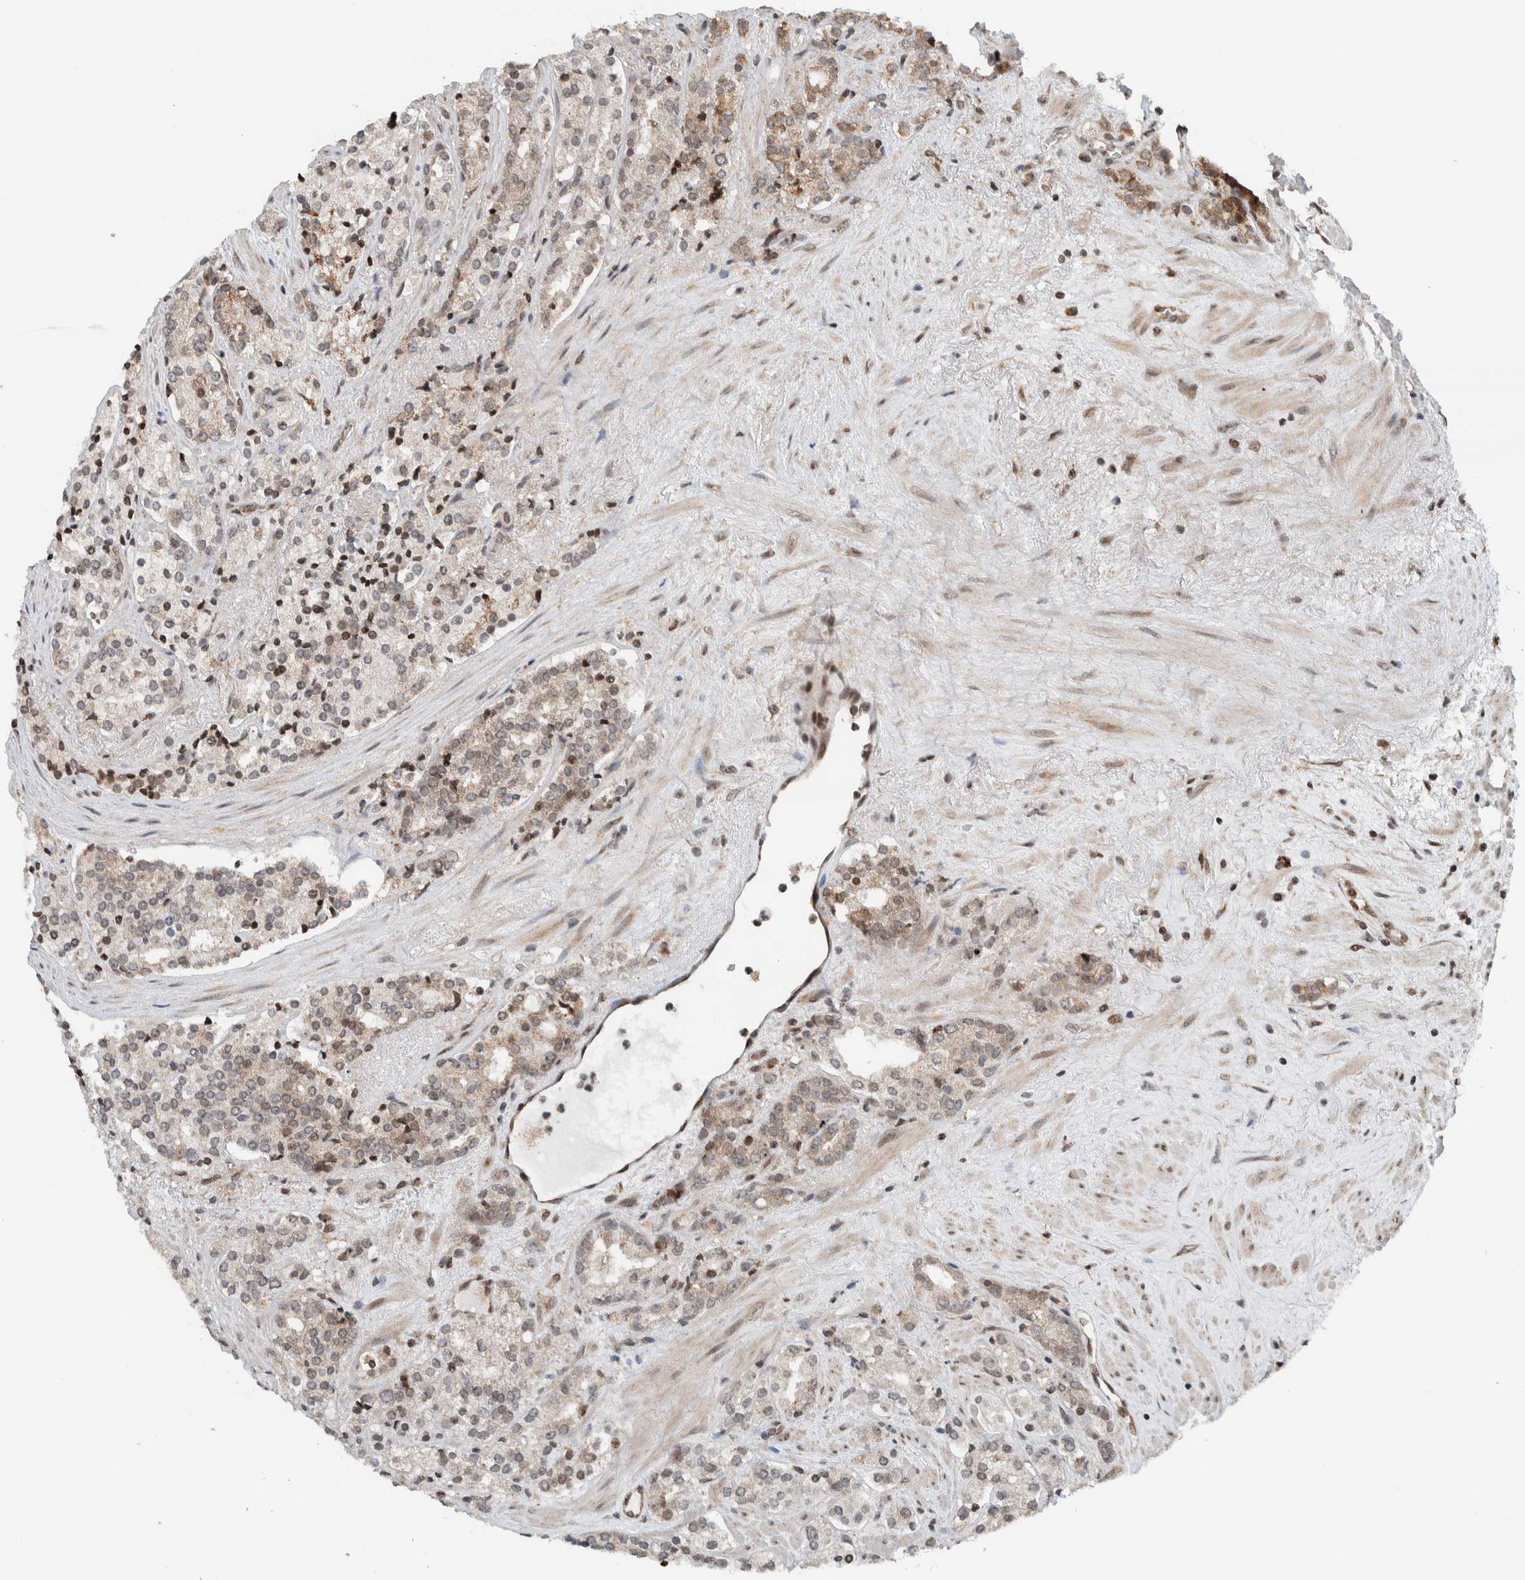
{"staining": {"intensity": "moderate", "quantity": "25%-75%", "location": "cytoplasmic/membranous"}, "tissue": "prostate cancer", "cell_type": "Tumor cells", "image_type": "cancer", "snomed": [{"axis": "morphology", "description": "Adenocarcinoma, High grade"}, {"axis": "topography", "description": "Prostate"}], "caption": "Moderate cytoplasmic/membranous staining is seen in about 25%-75% of tumor cells in high-grade adenocarcinoma (prostate).", "gene": "NPLOC4", "patient": {"sex": "male", "age": 71}}